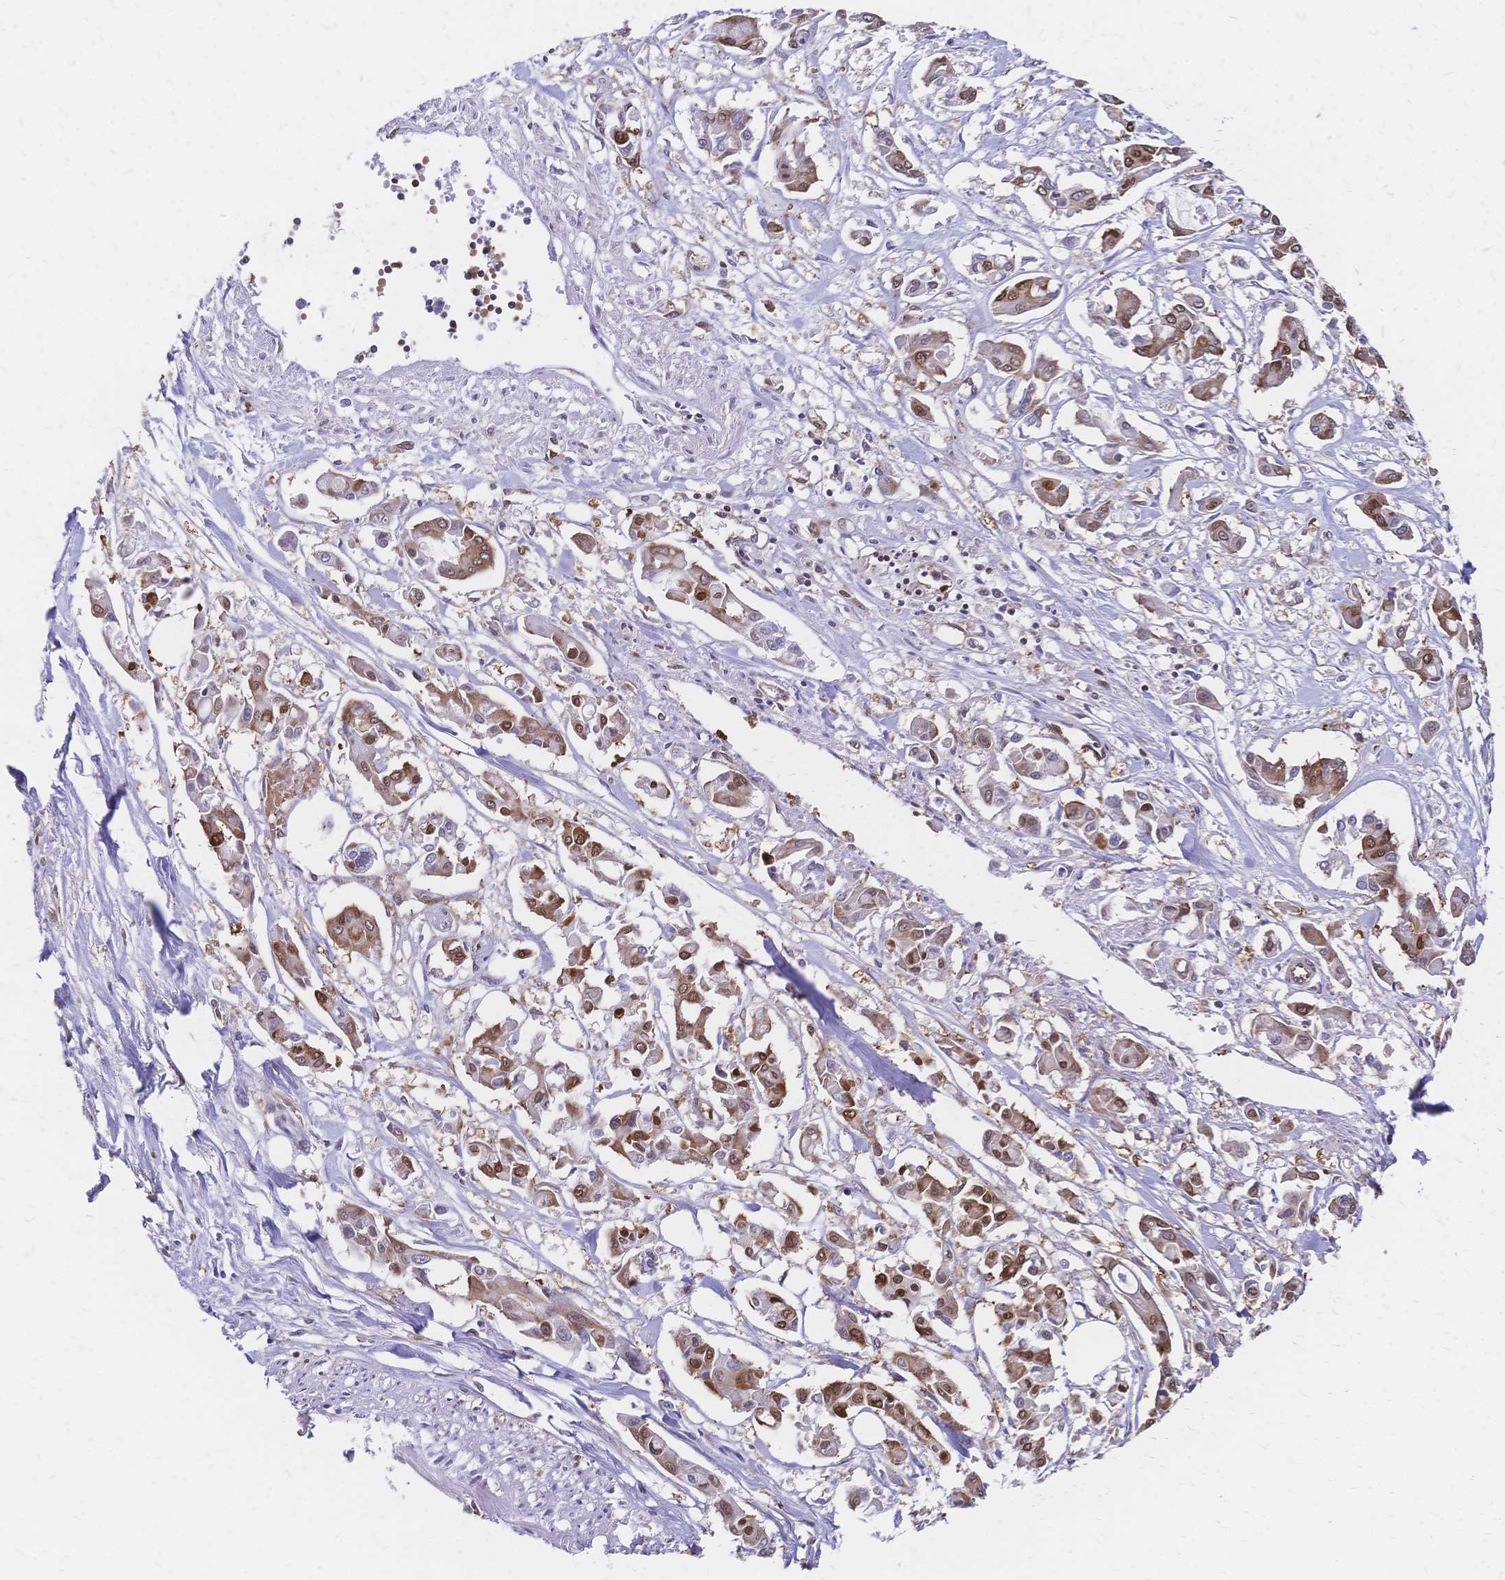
{"staining": {"intensity": "moderate", "quantity": ">75%", "location": "cytoplasmic/membranous,nuclear"}, "tissue": "pancreatic cancer", "cell_type": "Tumor cells", "image_type": "cancer", "snomed": [{"axis": "morphology", "description": "Adenocarcinoma, NOS"}, {"axis": "topography", "description": "Pancreas"}], "caption": "Tumor cells show medium levels of moderate cytoplasmic/membranous and nuclear staining in about >75% of cells in human pancreatic cancer (adenocarcinoma).", "gene": "HDGF", "patient": {"sex": "male", "age": 61}}